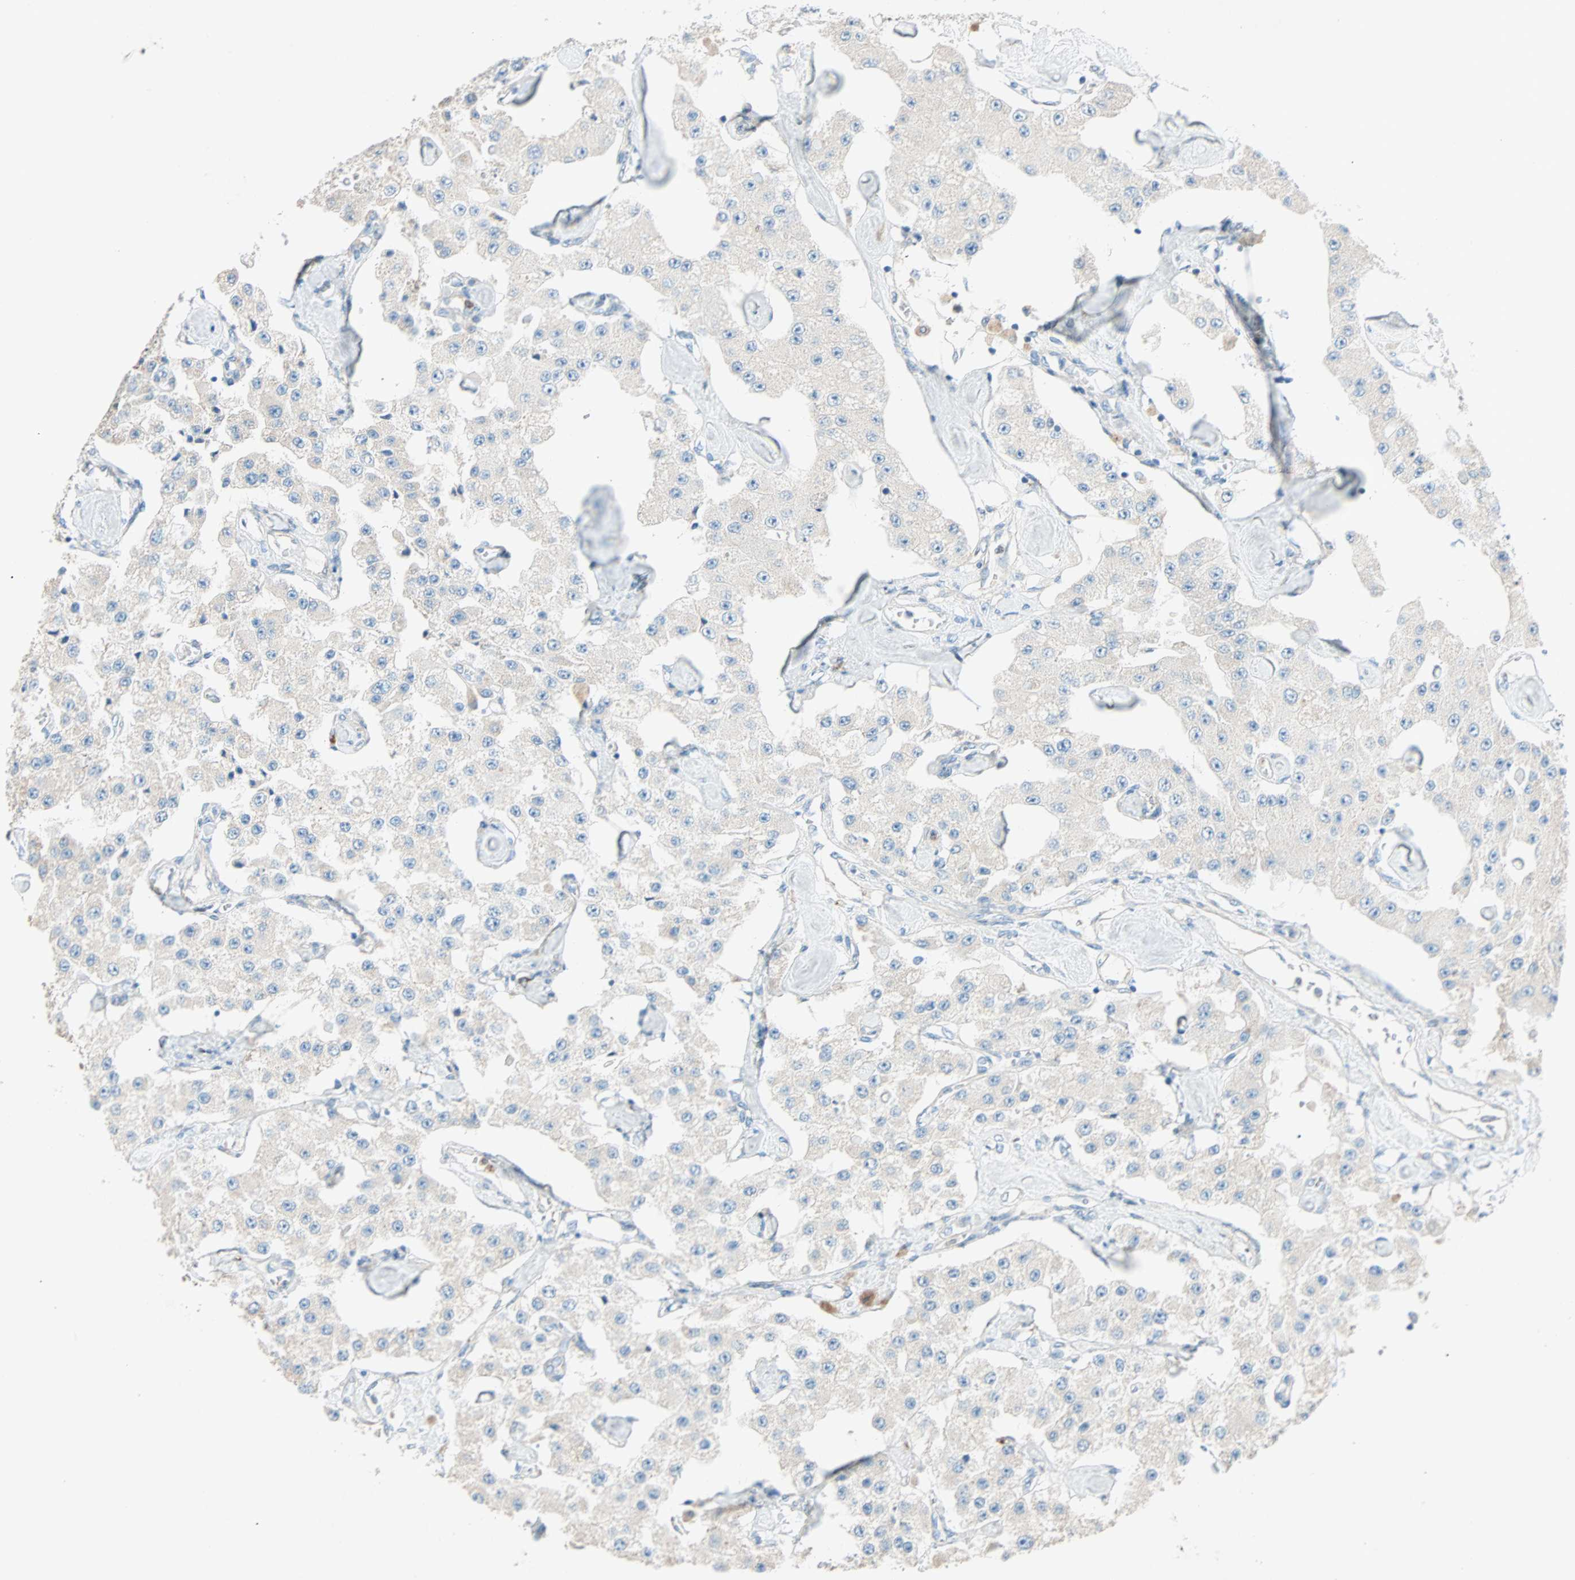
{"staining": {"intensity": "weak", "quantity": ">75%", "location": "cytoplasmic/membranous"}, "tissue": "carcinoid", "cell_type": "Tumor cells", "image_type": "cancer", "snomed": [{"axis": "morphology", "description": "Carcinoid, malignant, NOS"}, {"axis": "topography", "description": "Pancreas"}], "caption": "Immunohistochemical staining of human malignant carcinoid shows low levels of weak cytoplasmic/membranous positivity in approximately >75% of tumor cells.", "gene": "LY6G6F", "patient": {"sex": "male", "age": 41}}